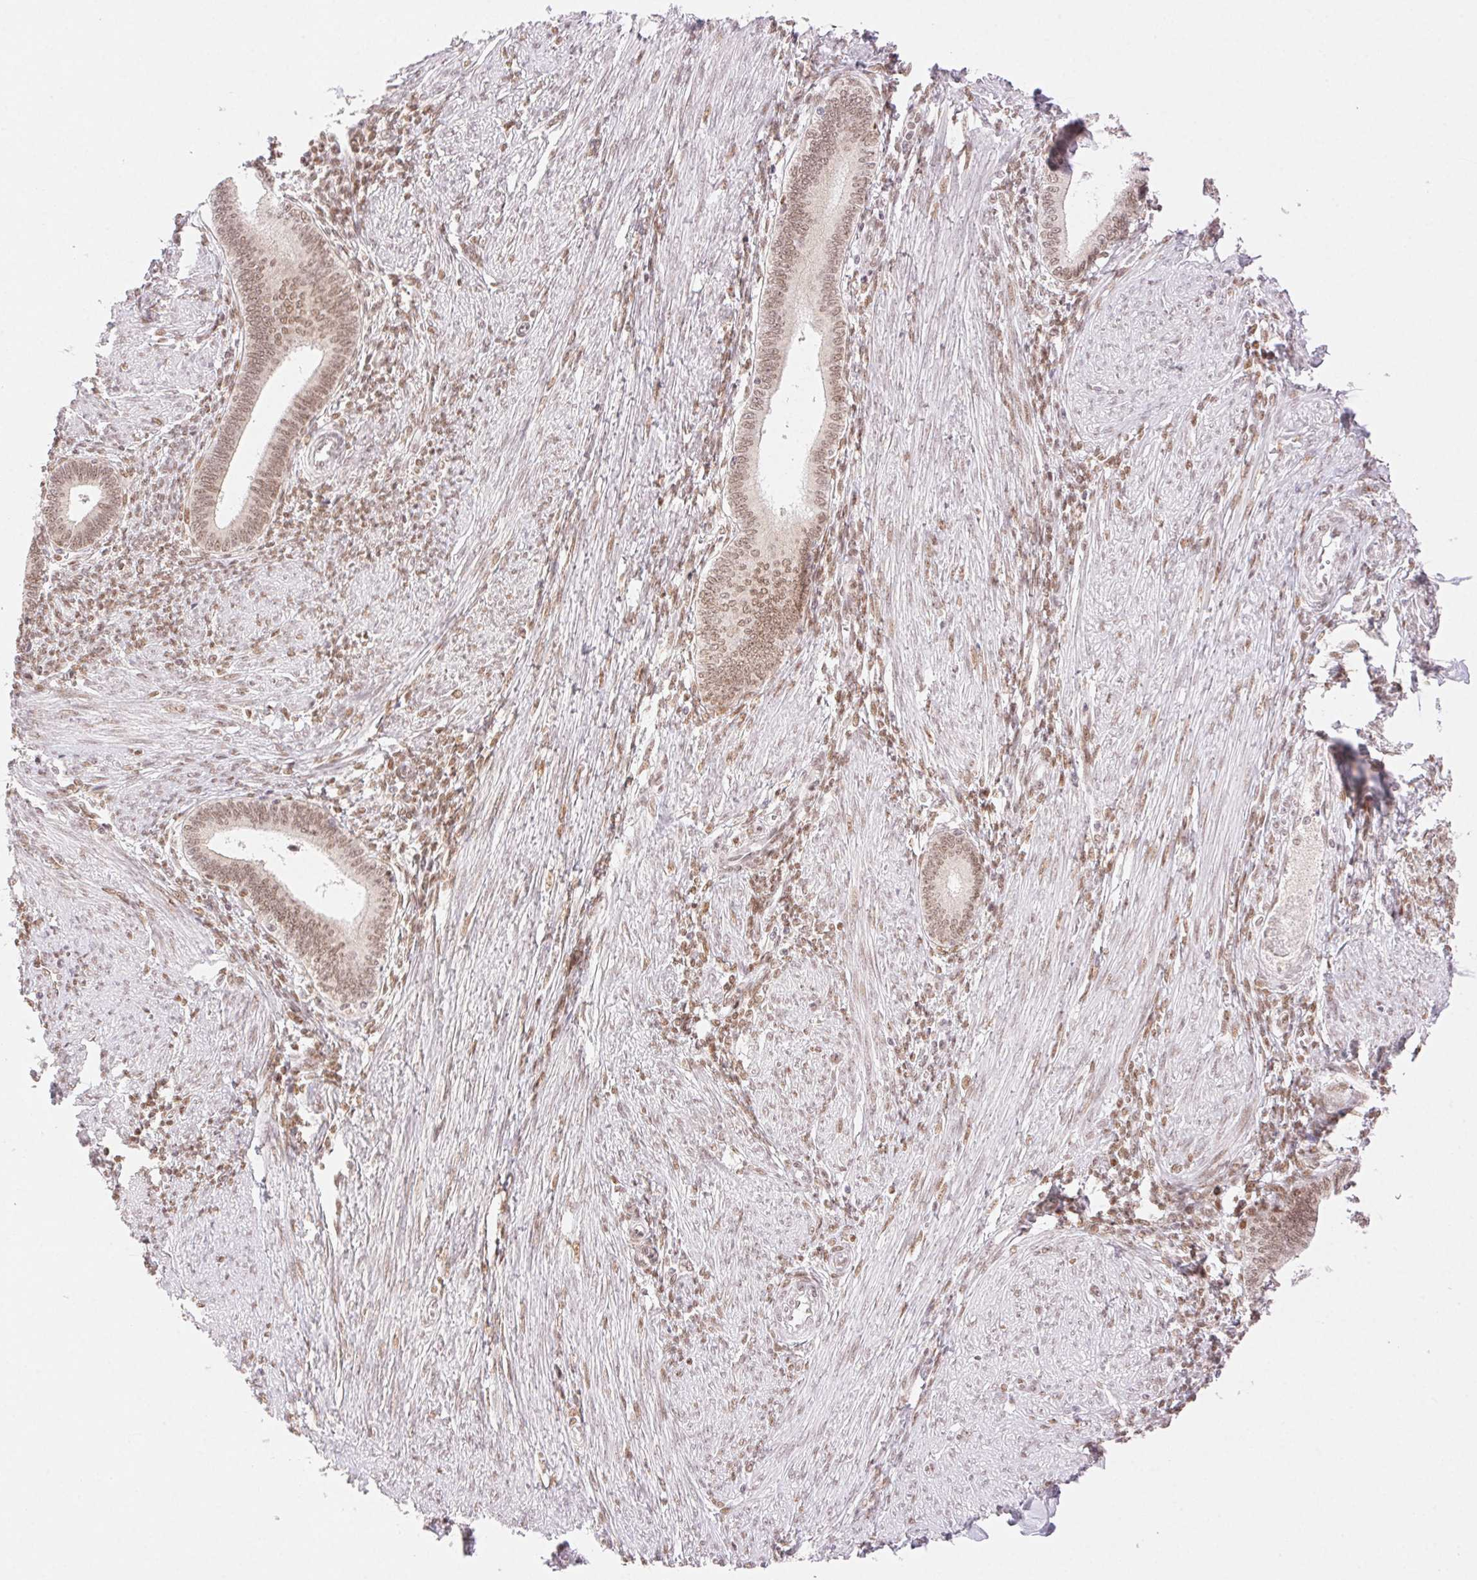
{"staining": {"intensity": "moderate", "quantity": "25%-75%", "location": "nuclear"}, "tissue": "endometrium", "cell_type": "Cells in endometrial stroma", "image_type": "normal", "snomed": [{"axis": "morphology", "description": "Normal tissue, NOS"}, {"axis": "topography", "description": "Endometrium"}], "caption": "Immunohistochemical staining of normal endometrium reveals 25%-75% levels of moderate nuclear protein staining in approximately 25%-75% of cells in endometrial stroma.", "gene": "H2AZ1", "patient": {"sex": "female", "age": 42}}